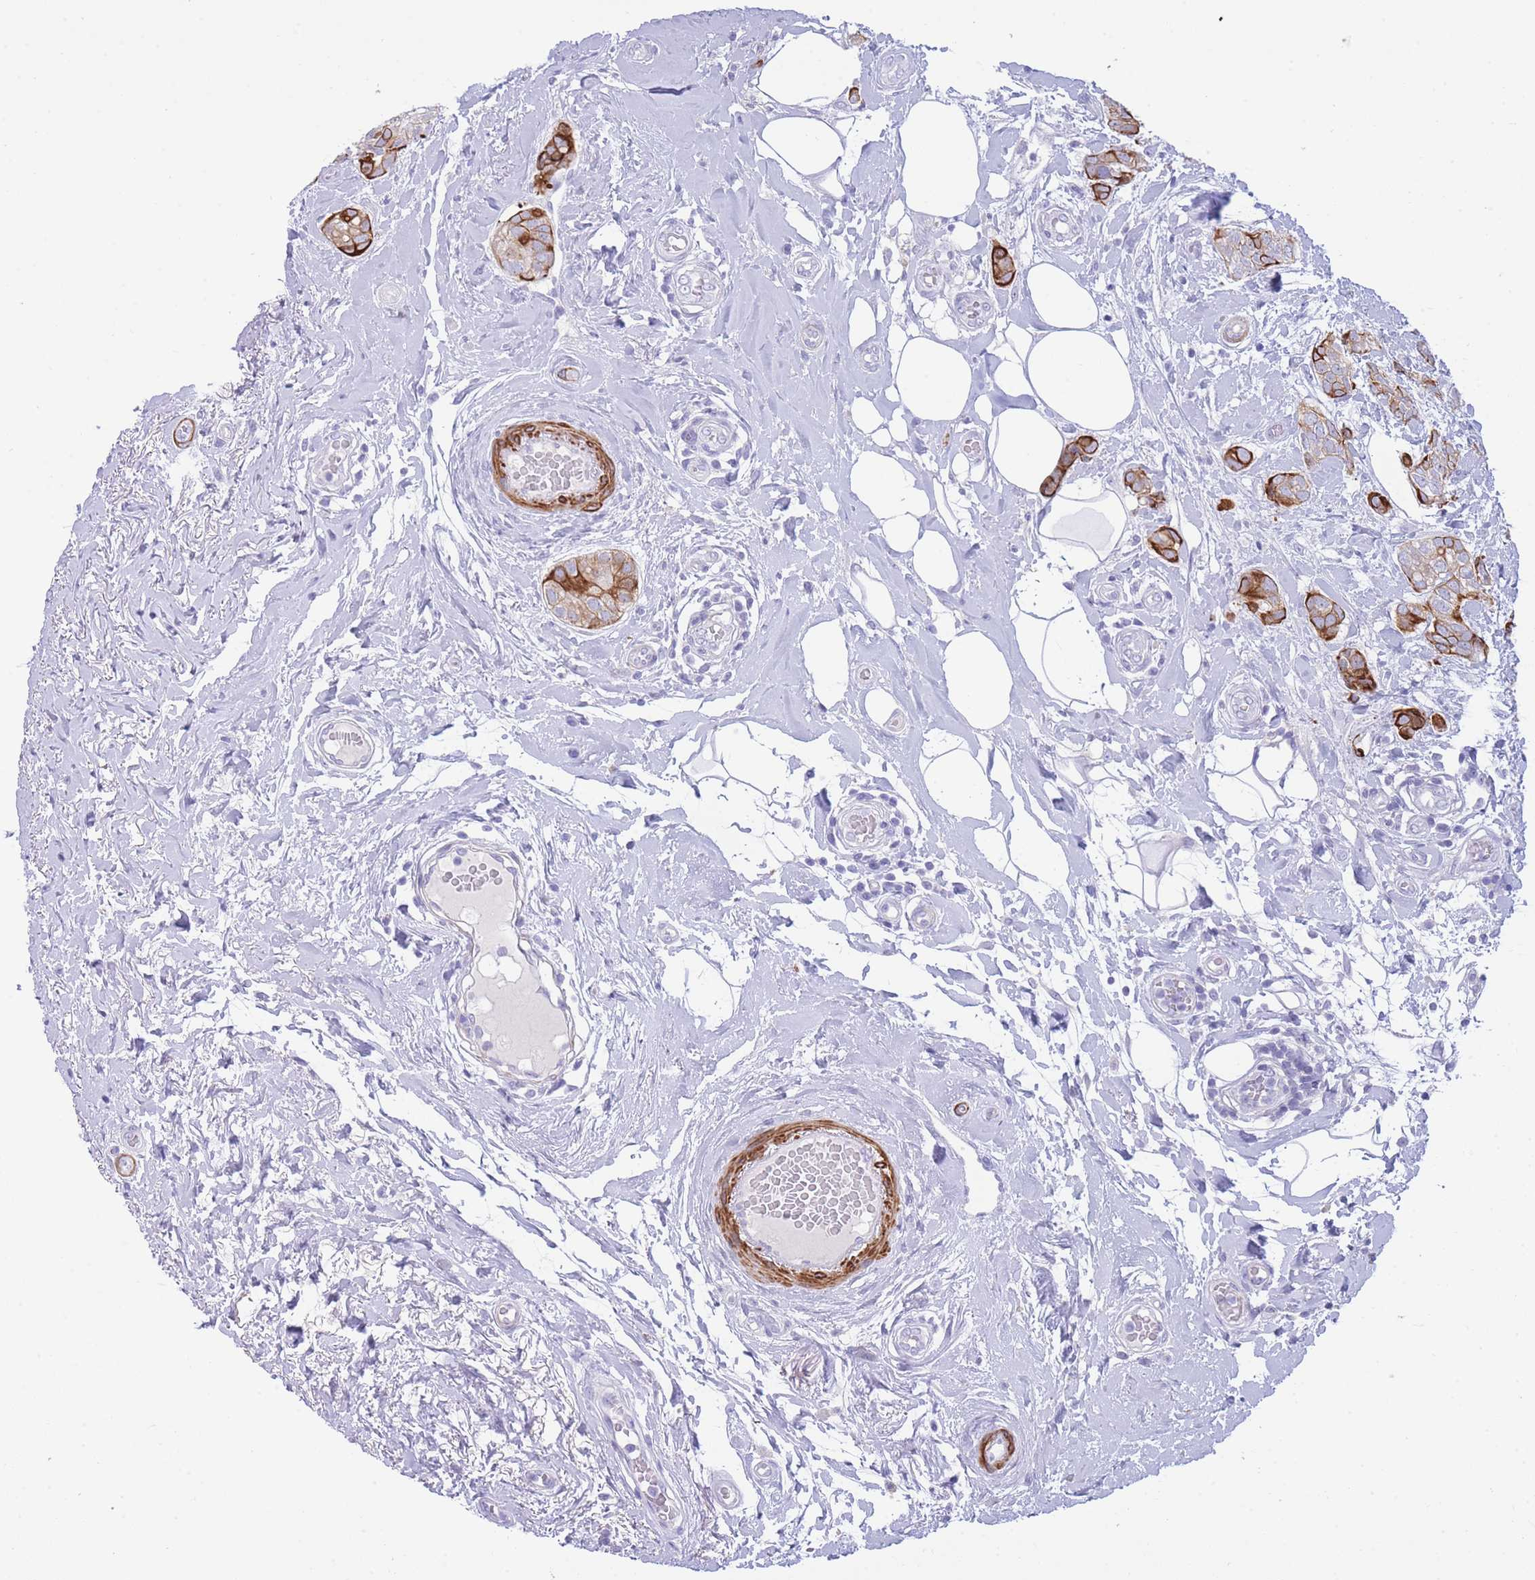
{"staining": {"intensity": "strong", "quantity": "25%-75%", "location": "cytoplasmic/membranous"}, "tissue": "breast cancer", "cell_type": "Tumor cells", "image_type": "cancer", "snomed": [{"axis": "morphology", "description": "Duct carcinoma"}, {"axis": "topography", "description": "Breast"}], "caption": "DAB (3,3'-diaminobenzidine) immunohistochemical staining of human breast invasive ductal carcinoma shows strong cytoplasmic/membranous protein staining in approximately 25%-75% of tumor cells.", "gene": "VWA8", "patient": {"sex": "female", "age": 73}}